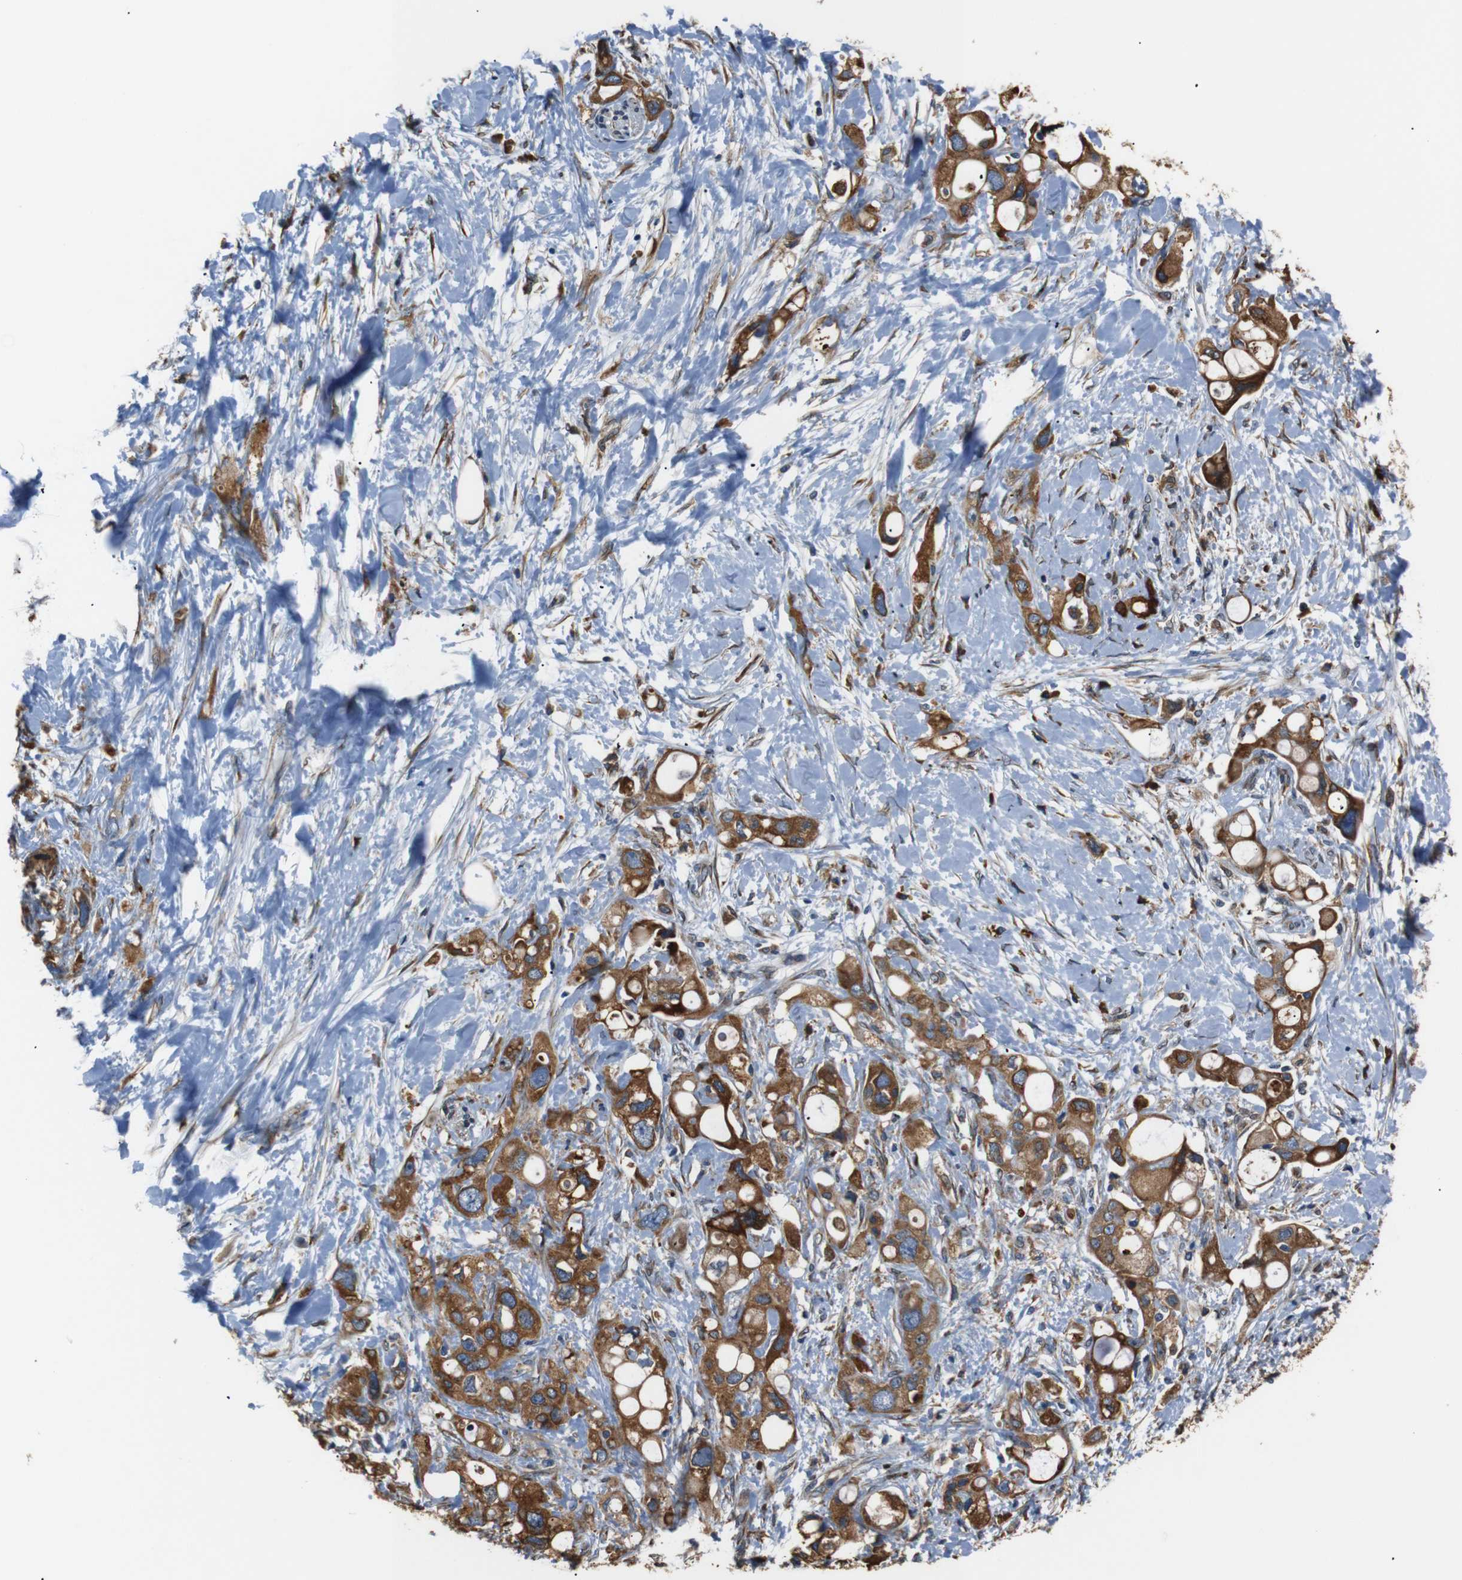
{"staining": {"intensity": "moderate", "quantity": ">75%", "location": "cytoplasmic/membranous"}, "tissue": "pancreatic cancer", "cell_type": "Tumor cells", "image_type": "cancer", "snomed": [{"axis": "morphology", "description": "Adenocarcinoma, NOS"}, {"axis": "topography", "description": "Pancreas"}], "caption": "Immunohistochemistry (IHC) (DAB) staining of human adenocarcinoma (pancreatic) displays moderate cytoplasmic/membranous protein positivity in about >75% of tumor cells.", "gene": "TMED2", "patient": {"sex": "female", "age": 56}}